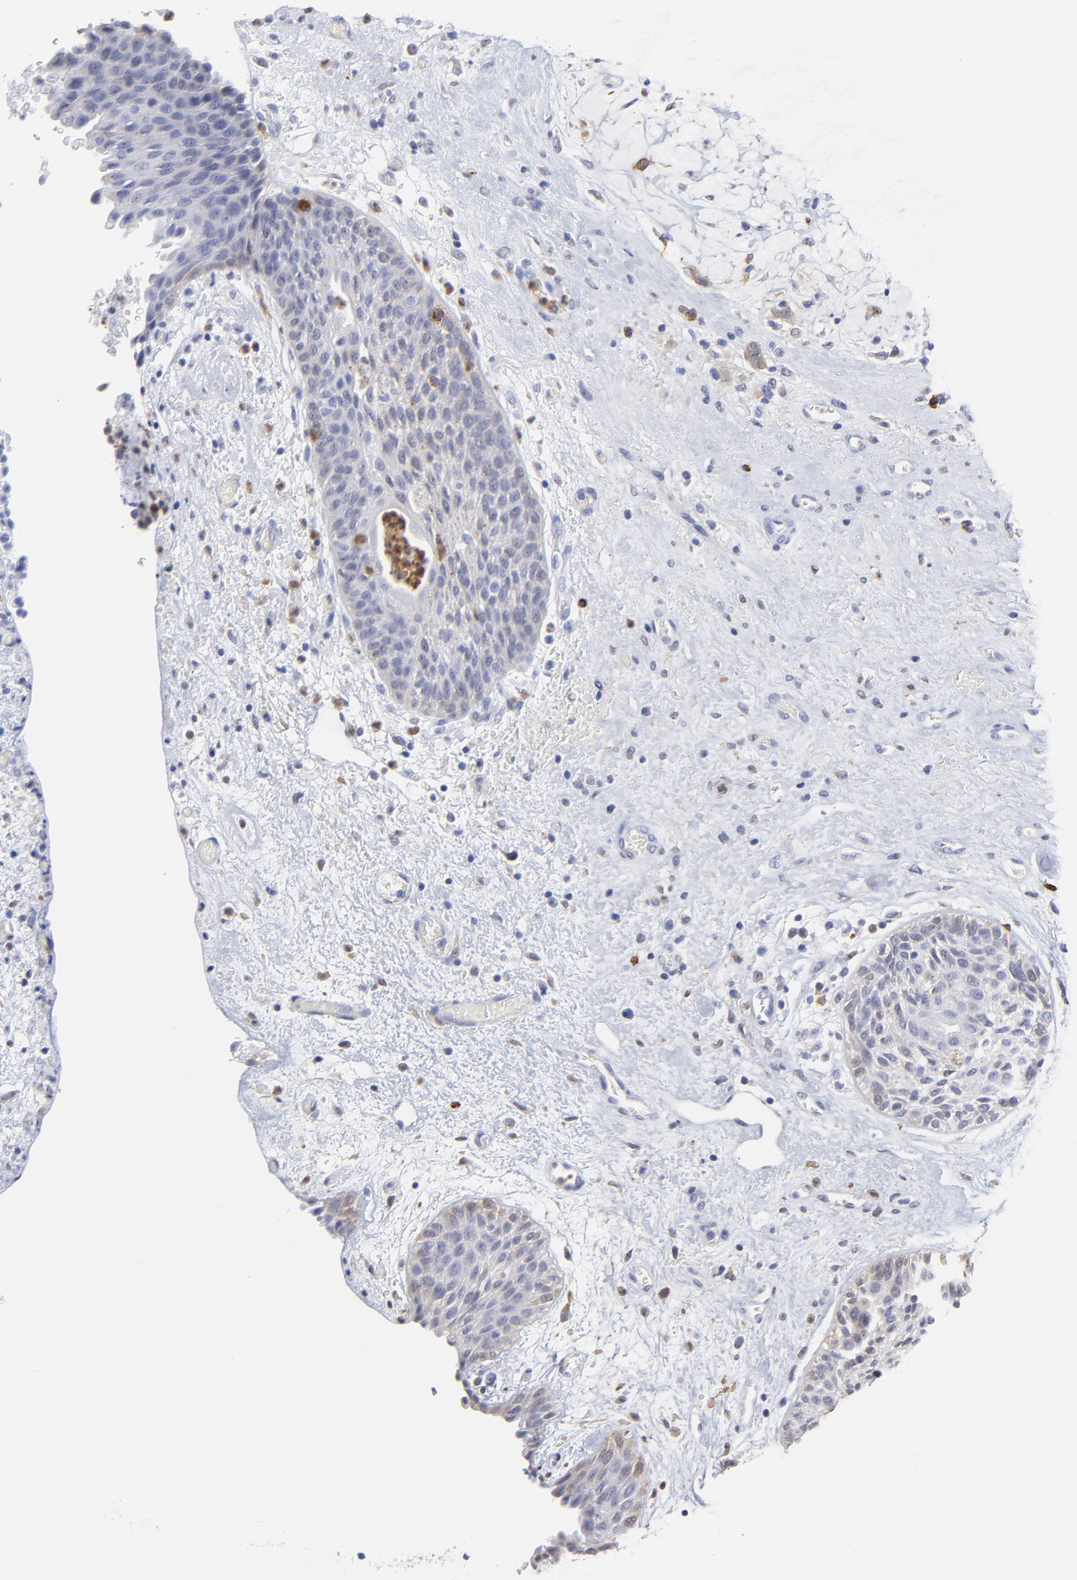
{"staining": {"intensity": "weak", "quantity": "<25%", "location": "cytoplasmic/membranous,nuclear"}, "tissue": "urinary bladder", "cell_type": "Urothelial cells", "image_type": "normal", "snomed": [{"axis": "morphology", "description": "Normal tissue, NOS"}, {"axis": "topography", "description": "Urinary bladder"}], "caption": "A micrograph of human urinary bladder is negative for staining in urothelial cells. (Stains: DAB (3,3'-diaminobenzidine) immunohistochemistry with hematoxylin counter stain, Microscopy: brightfield microscopy at high magnification).", "gene": "SMARCA1", "patient": {"sex": "male", "age": 48}}